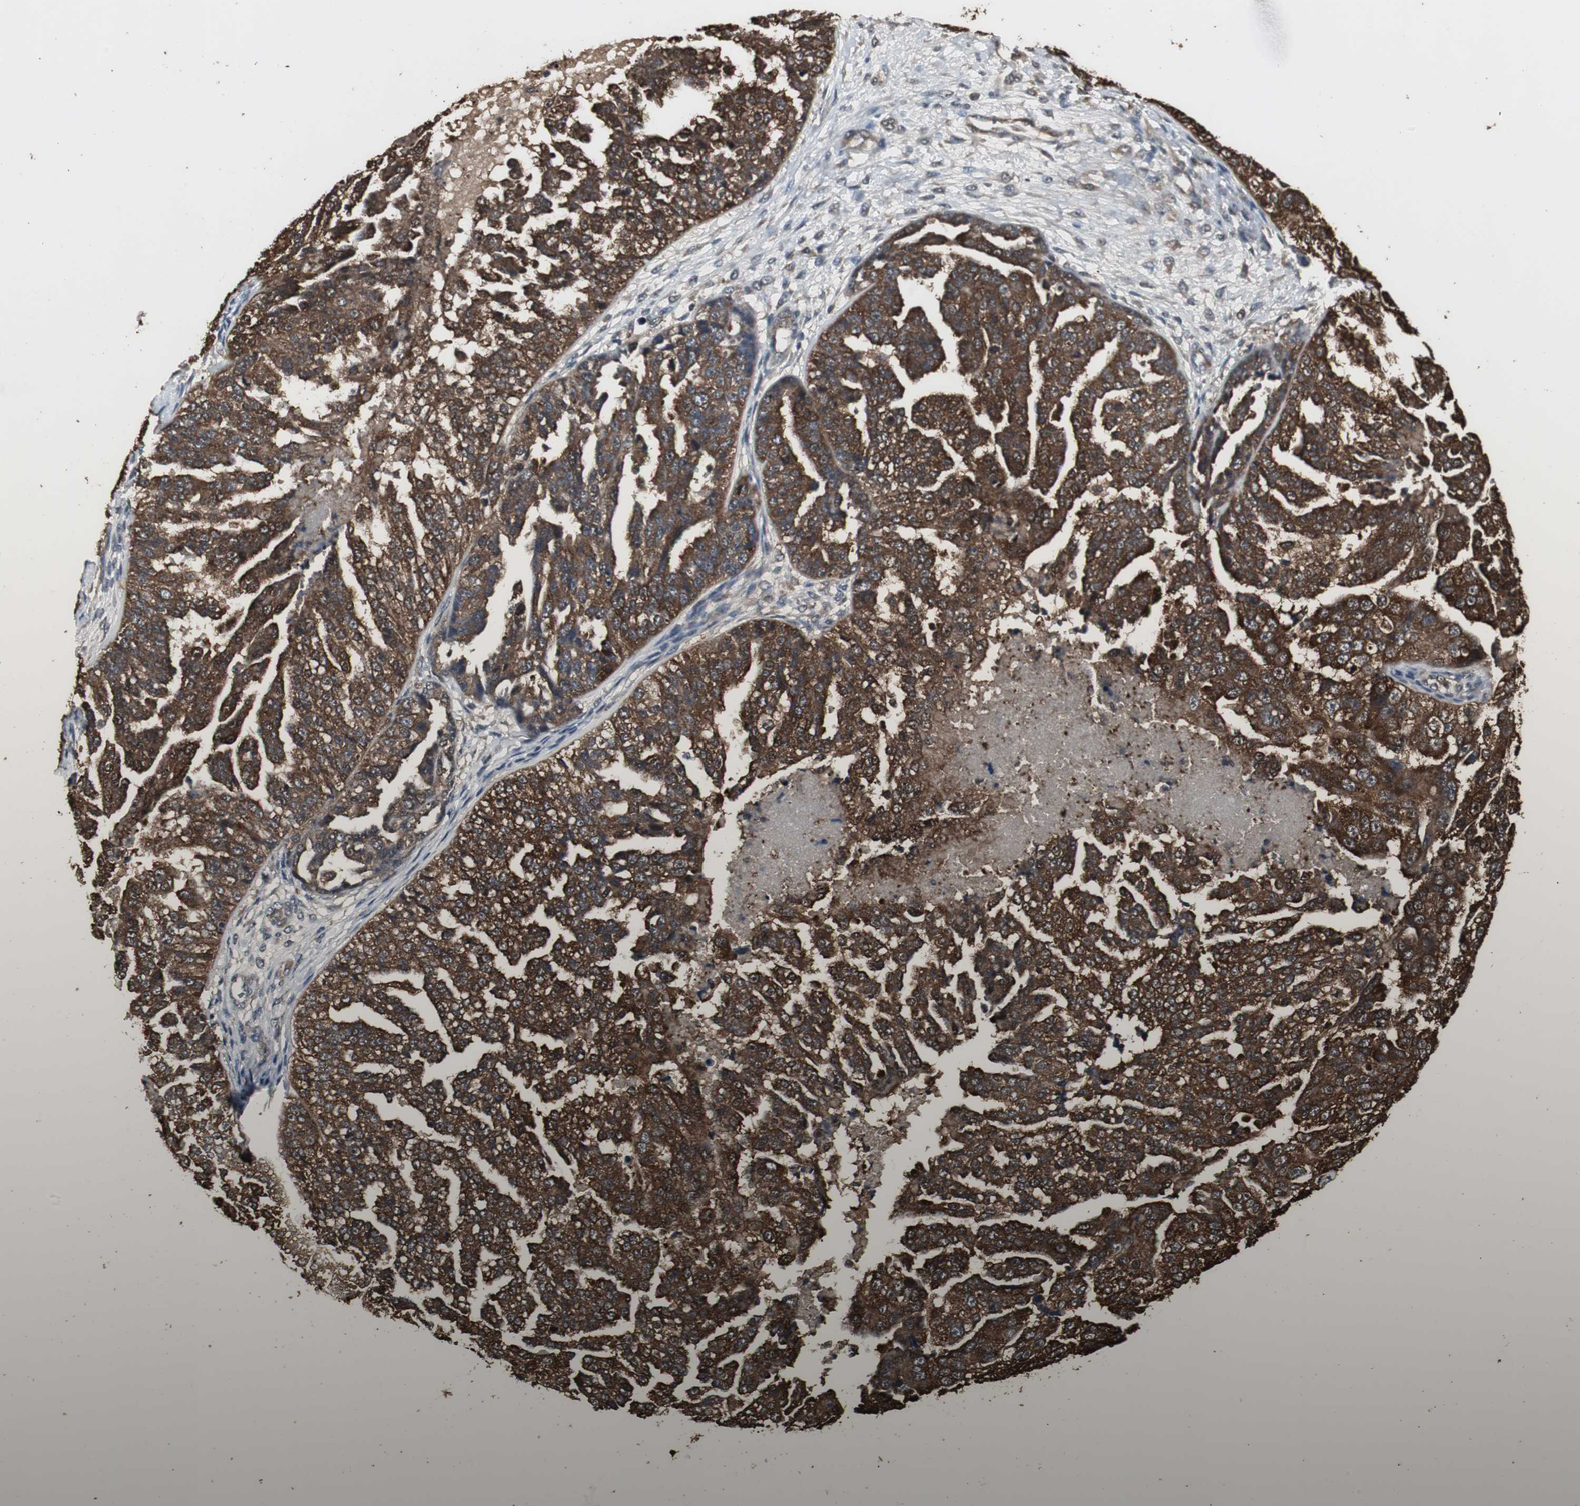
{"staining": {"intensity": "strong", "quantity": ">75%", "location": "cytoplasmic/membranous"}, "tissue": "ovarian cancer", "cell_type": "Tumor cells", "image_type": "cancer", "snomed": [{"axis": "morphology", "description": "Cystadenocarcinoma, serous, NOS"}, {"axis": "topography", "description": "Ovary"}], "caption": "Immunohistochemical staining of ovarian serous cystadenocarcinoma shows high levels of strong cytoplasmic/membranous protein staining in about >75% of tumor cells.", "gene": "HPRT1", "patient": {"sex": "female", "age": 58}}